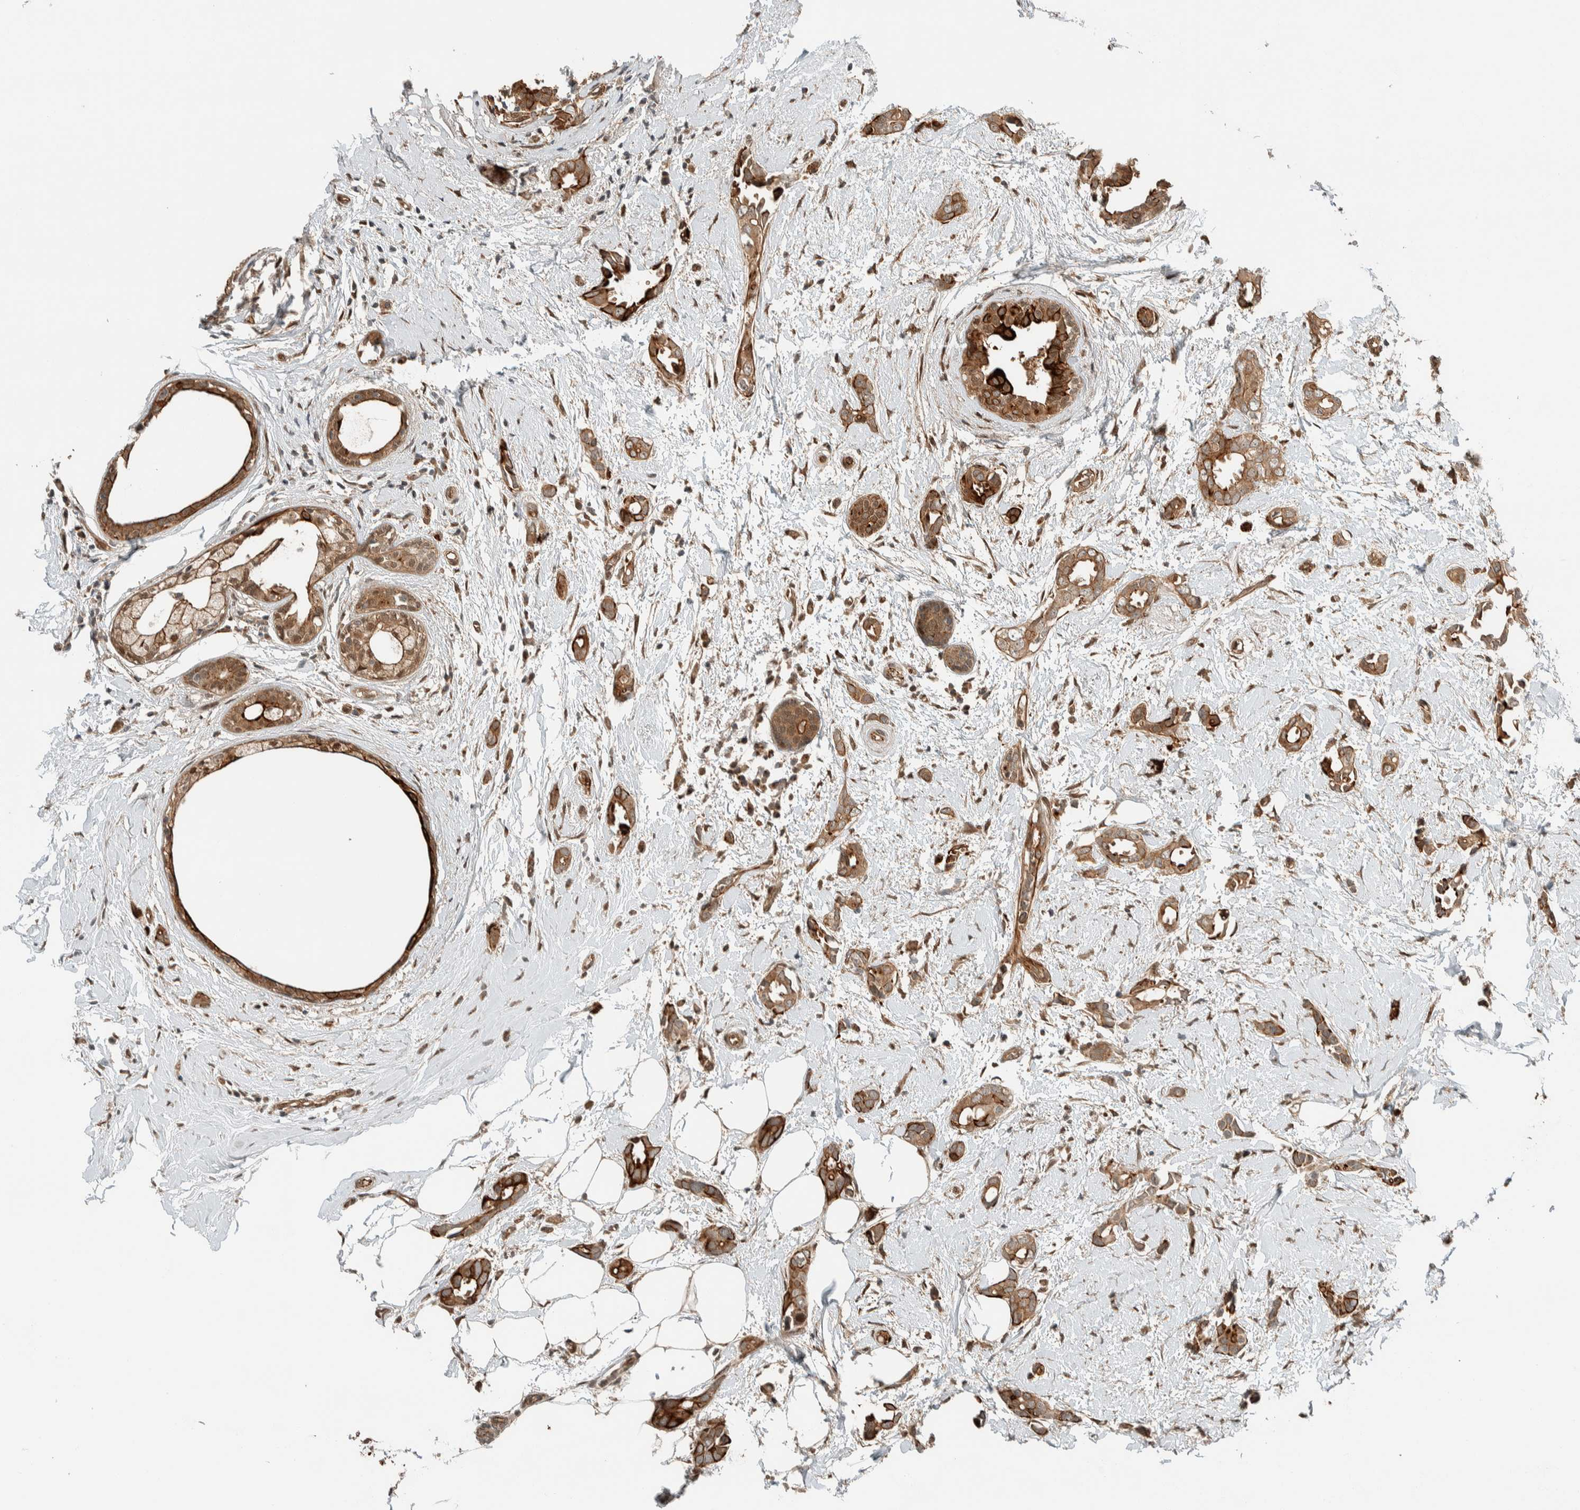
{"staining": {"intensity": "moderate", "quantity": ">75%", "location": "cytoplasmic/membranous"}, "tissue": "breast cancer", "cell_type": "Tumor cells", "image_type": "cancer", "snomed": [{"axis": "morphology", "description": "Duct carcinoma"}, {"axis": "topography", "description": "Breast"}], "caption": "Human infiltrating ductal carcinoma (breast) stained with a protein marker exhibits moderate staining in tumor cells.", "gene": "STXBP4", "patient": {"sex": "female", "age": 55}}